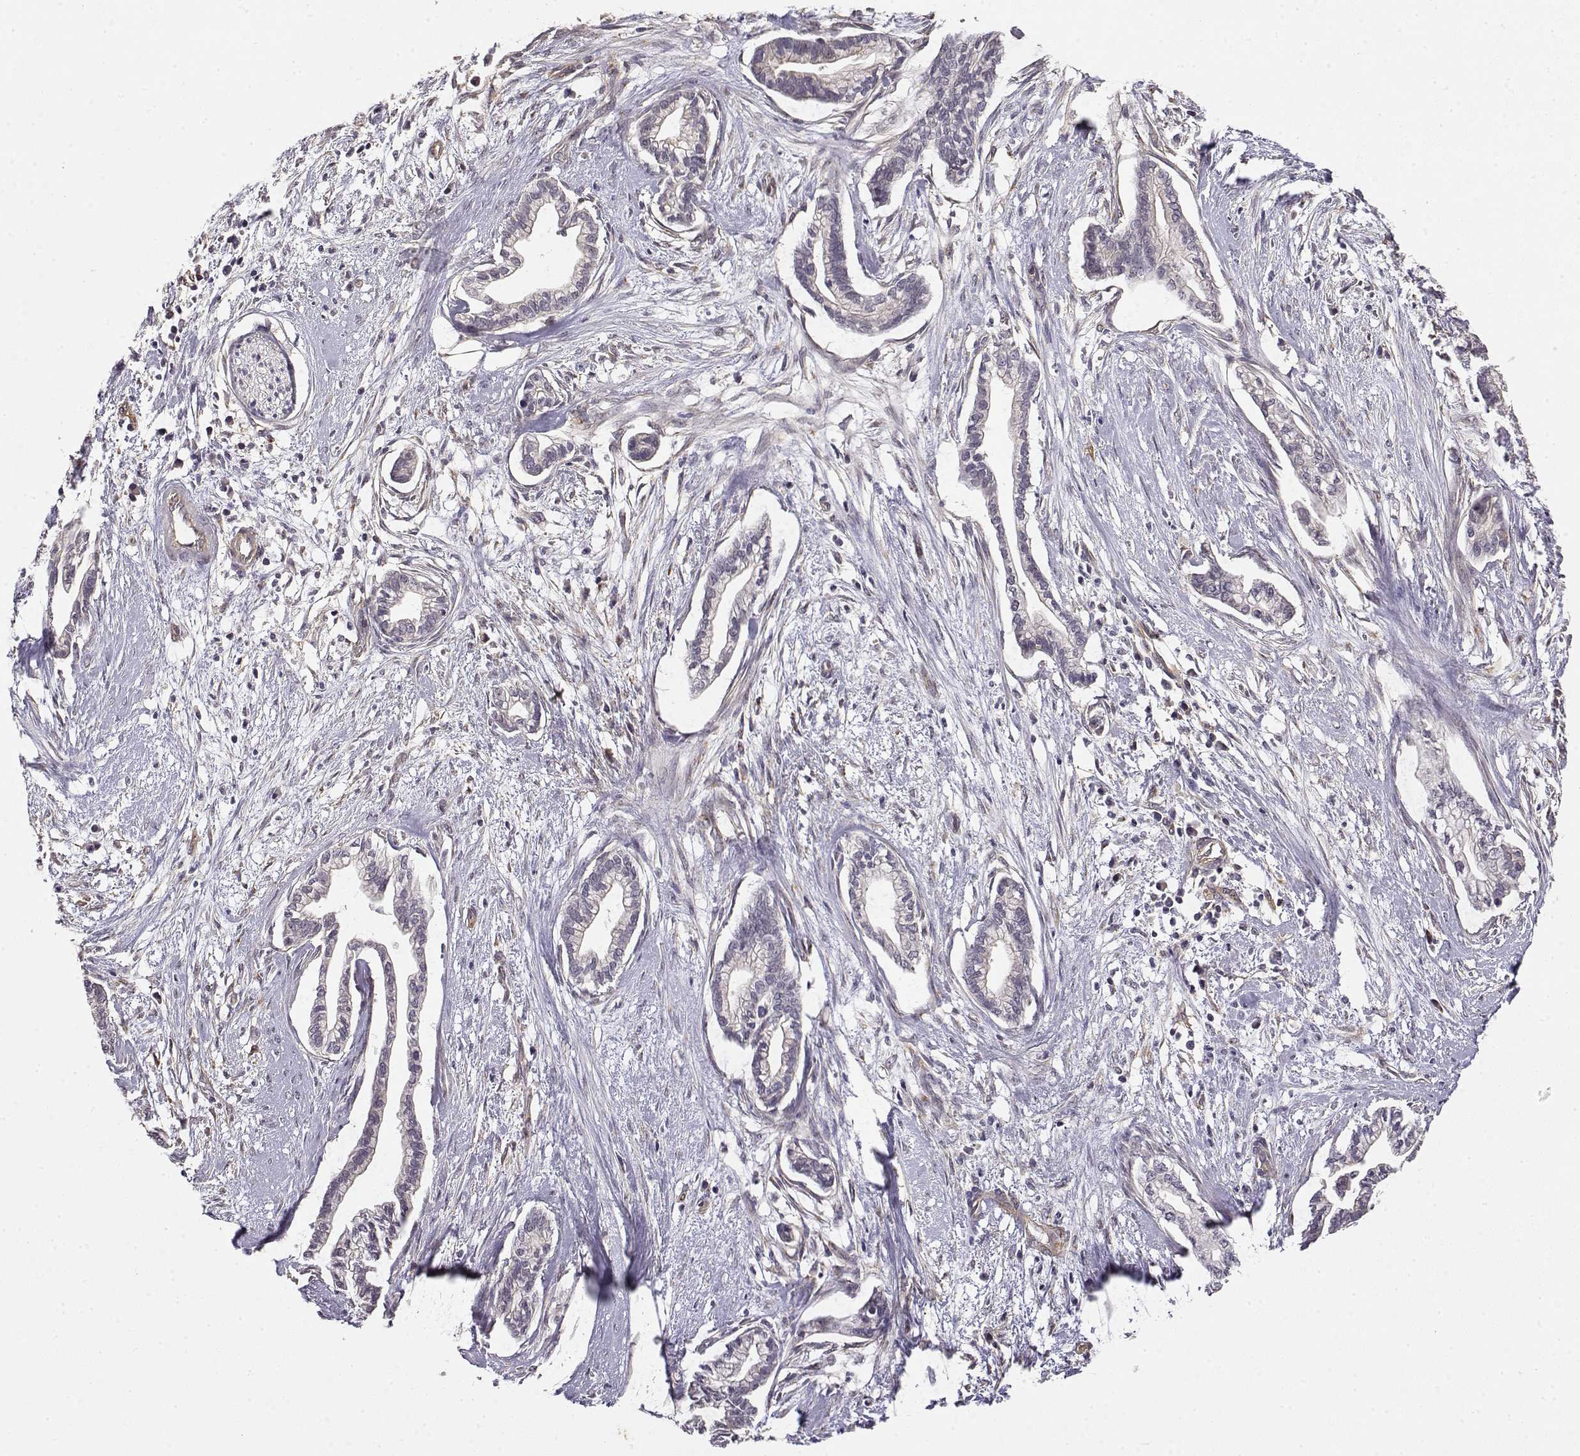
{"staining": {"intensity": "negative", "quantity": "none", "location": "none"}, "tissue": "cervical cancer", "cell_type": "Tumor cells", "image_type": "cancer", "snomed": [{"axis": "morphology", "description": "Adenocarcinoma, NOS"}, {"axis": "topography", "description": "Cervix"}], "caption": "The IHC histopathology image has no significant expression in tumor cells of cervical cancer tissue.", "gene": "IFITM1", "patient": {"sex": "female", "age": 62}}